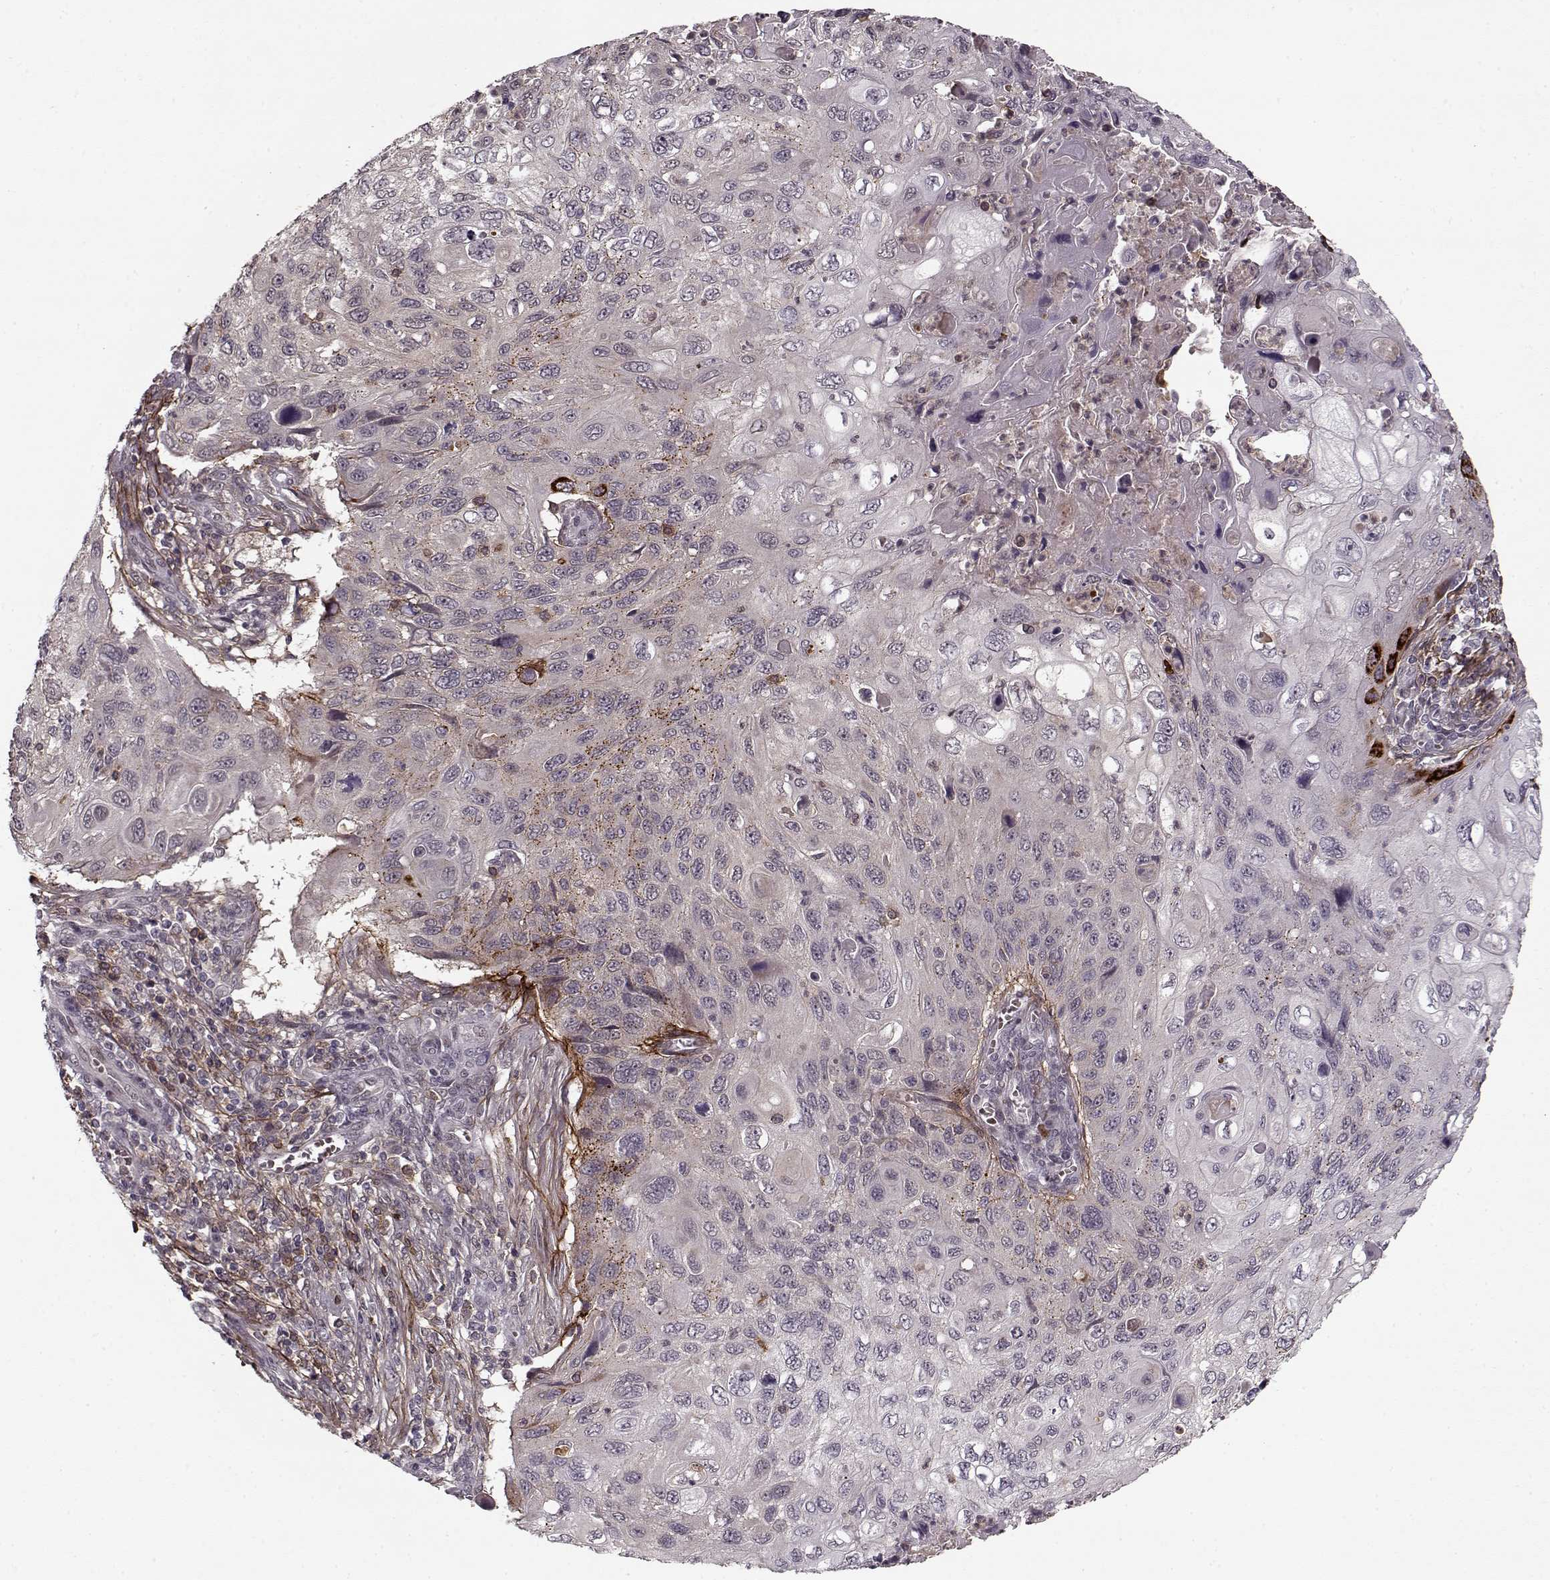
{"staining": {"intensity": "negative", "quantity": "none", "location": "none"}, "tissue": "cervical cancer", "cell_type": "Tumor cells", "image_type": "cancer", "snomed": [{"axis": "morphology", "description": "Squamous cell carcinoma, NOS"}, {"axis": "topography", "description": "Cervix"}], "caption": "Immunohistochemistry of squamous cell carcinoma (cervical) reveals no staining in tumor cells.", "gene": "DENND4B", "patient": {"sex": "female", "age": 70}}